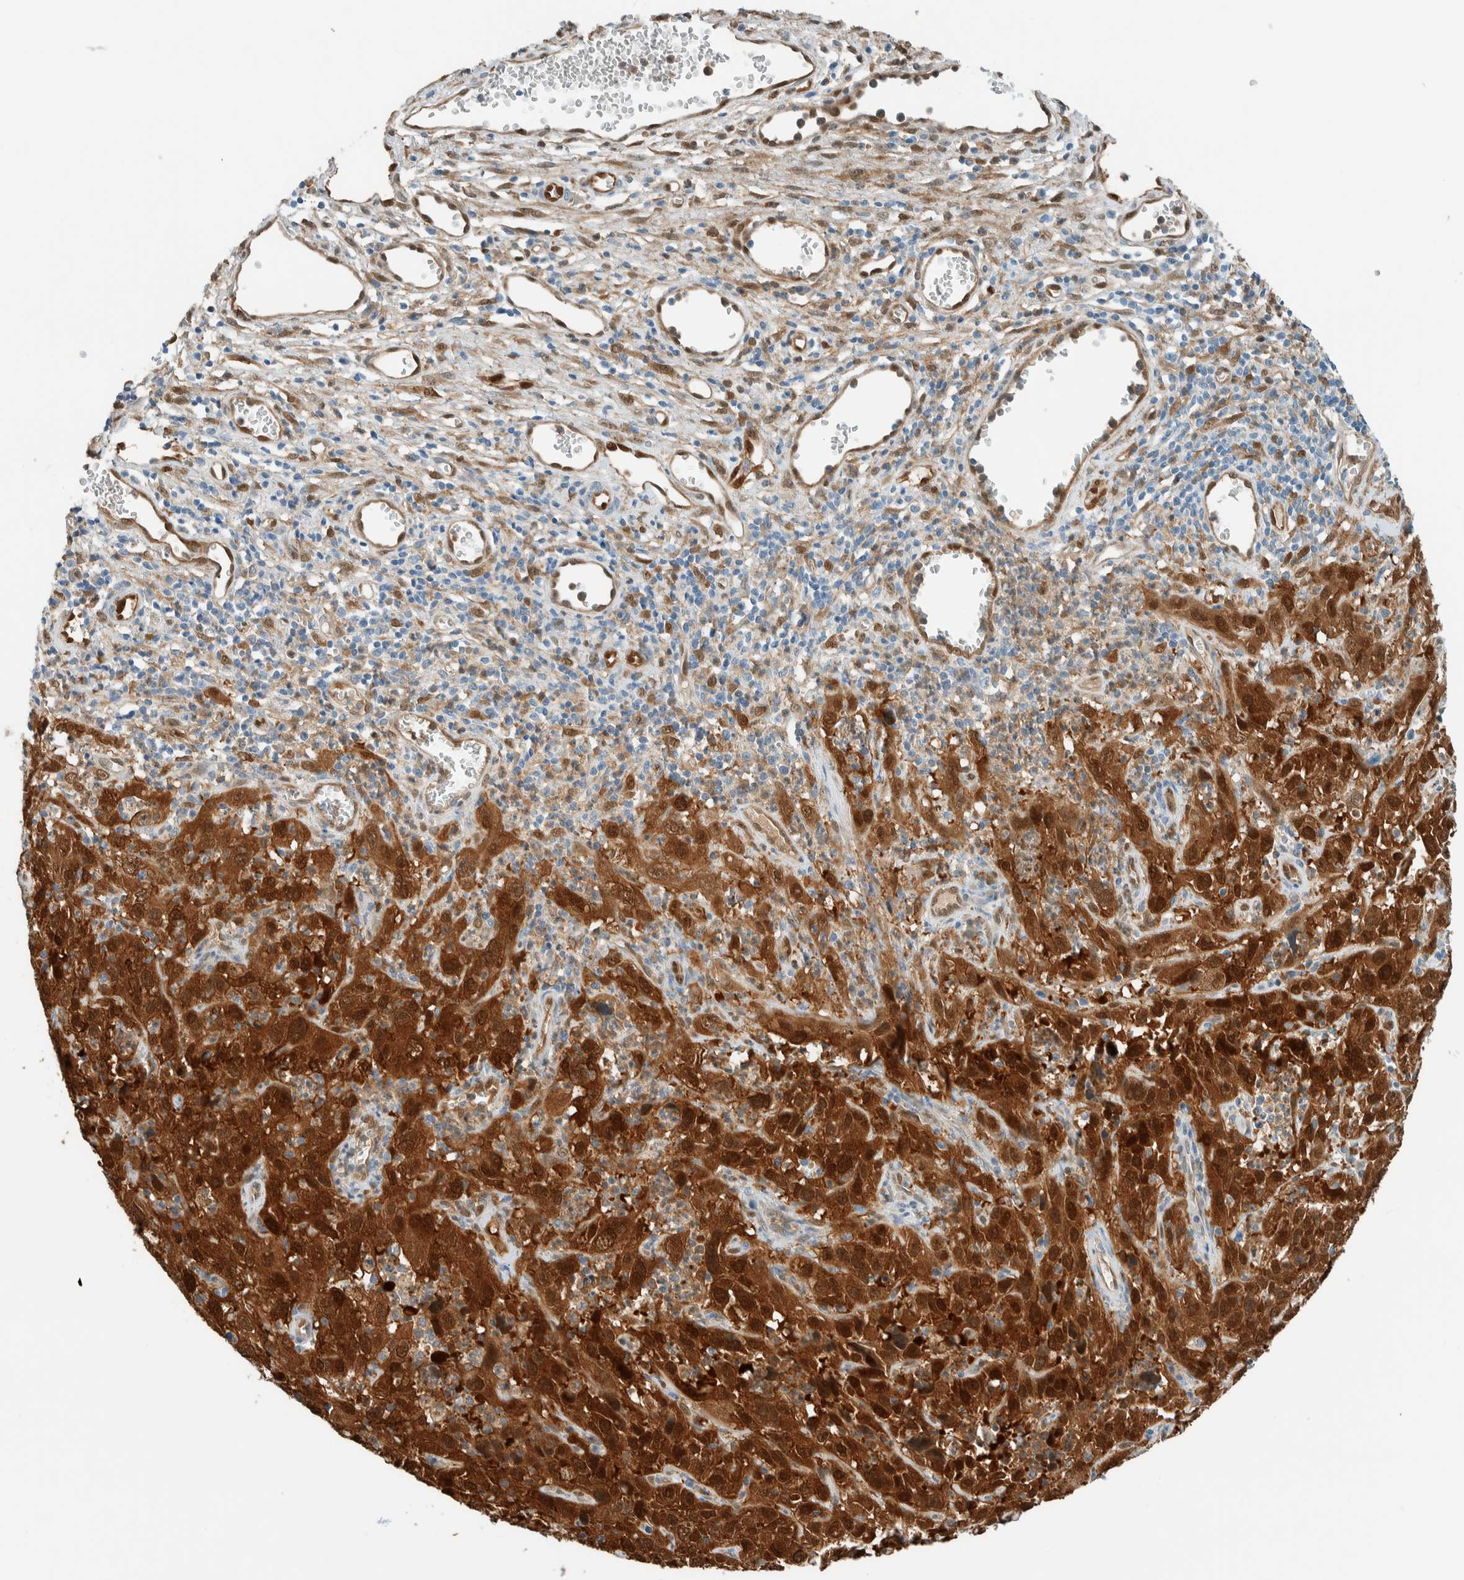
{"staining": {"intensity": "strong", "quantity": ">75%", "location": "cytoplasmic/membranous,nuclear"}, "tissue": "cervical cancer", "cell_type": "Tumor cells", "image_type": "cancer", "snomed": [{"axis": "morphology", "description": "Squamous cell carcinoma, NOS"}, {"axis": "topography", "description": "Cervix"}], "caption": "This image reveals immunohistochemistry (IHC) staining of human cervical cancer, with high strong cytoplasmic/membranous and nuclear positivity in about >75% of tumor cells.", "gene": "NXN", "patient": {"sex": "female", "age": 32}}